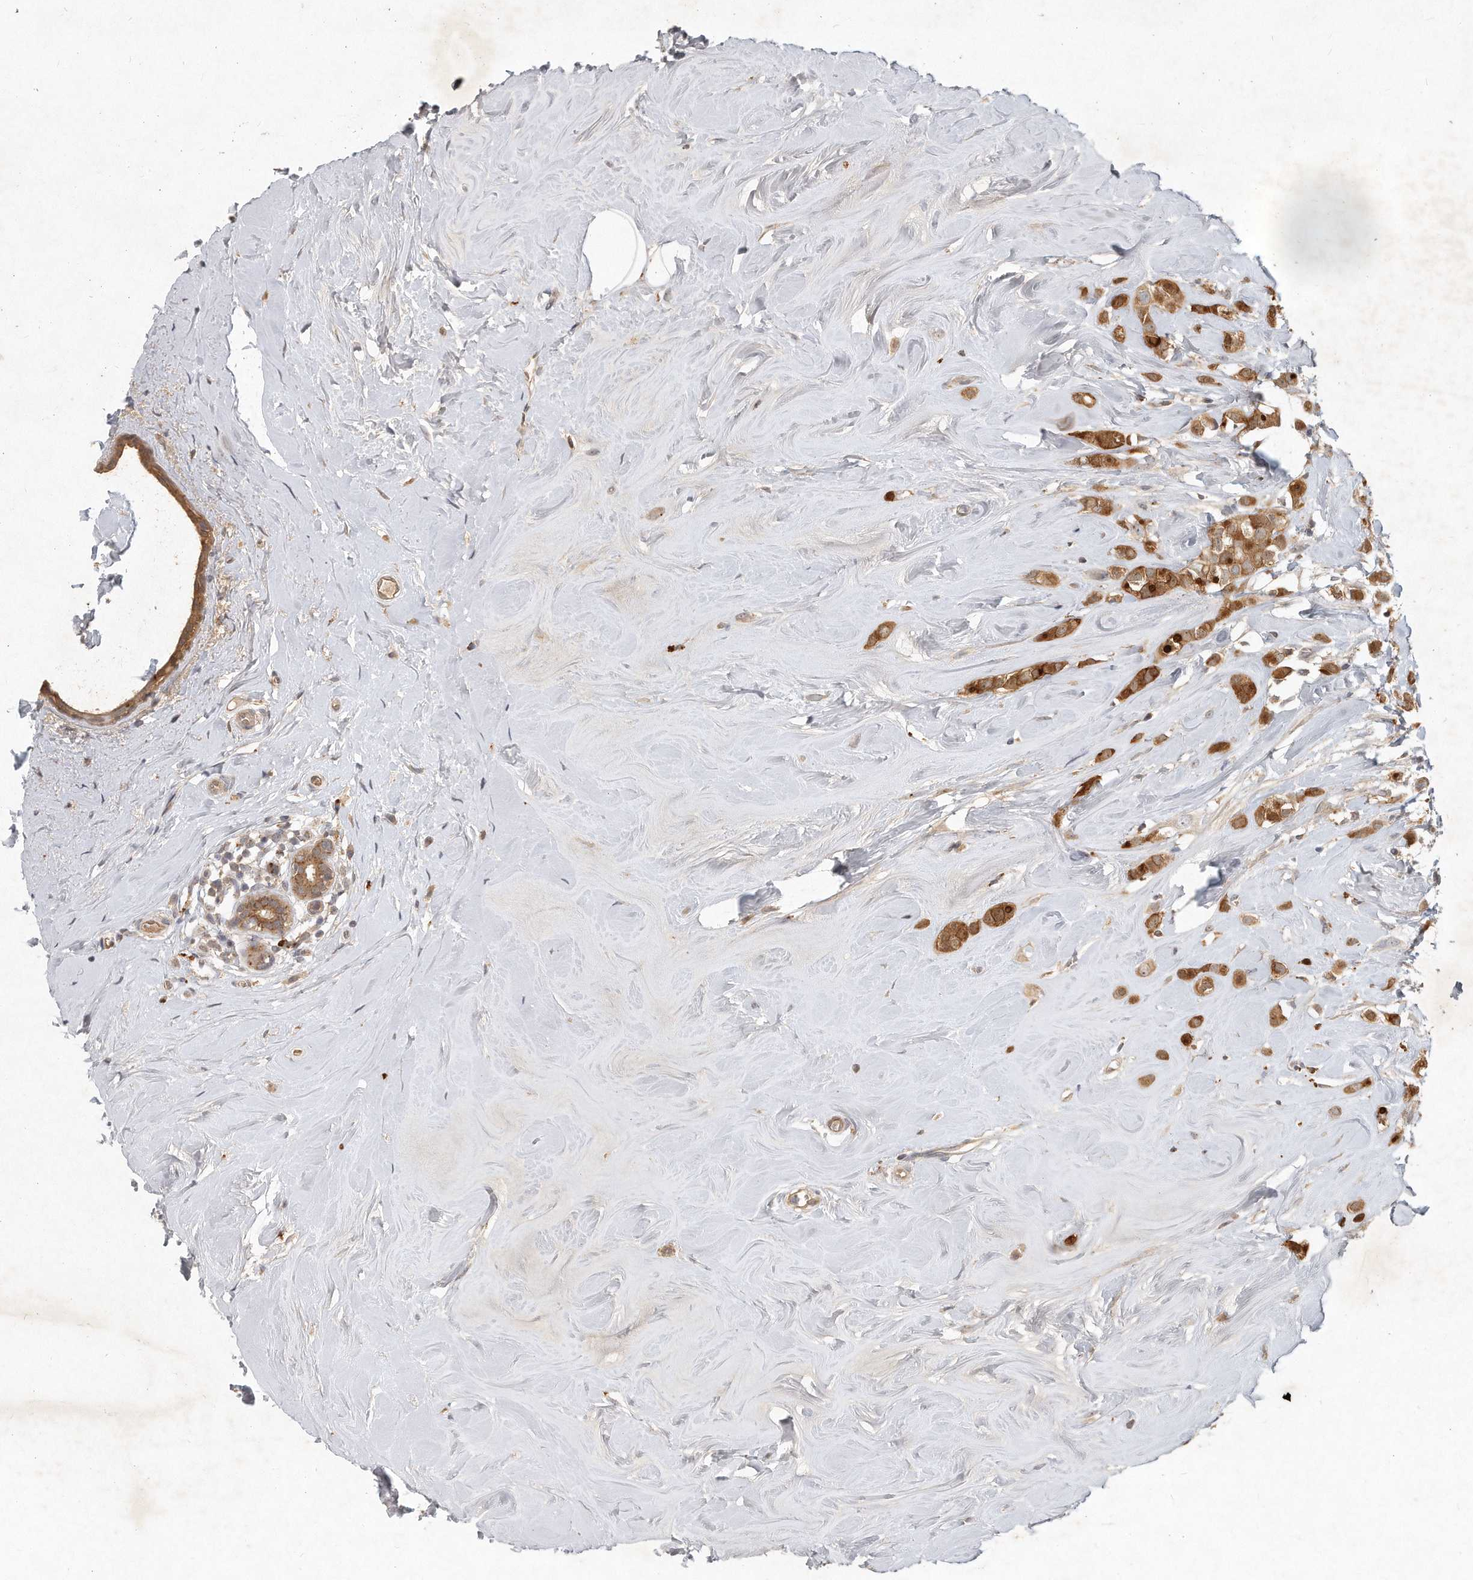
{"staining": {"intensity": "strong", "quantity": ">75%", "location": "cytoplasmic/membranous"}, "tissue": "breast cancer", "cell_type": "Tumor cells", "image_type": "cancer", "snomed": [{"axis": "morphology", "description": "Lobular carcinoma"}, {"axis": "topography", "description": "Breast"}], "caption": "This is a histology image of immunohistochemistry staining of breast lobular carcinoma, which shows strong expression in the cytoplasmic/membranous of tumor cells.", "gene": "LGALS8", "patient": {"sex": "female", "age": 47}}